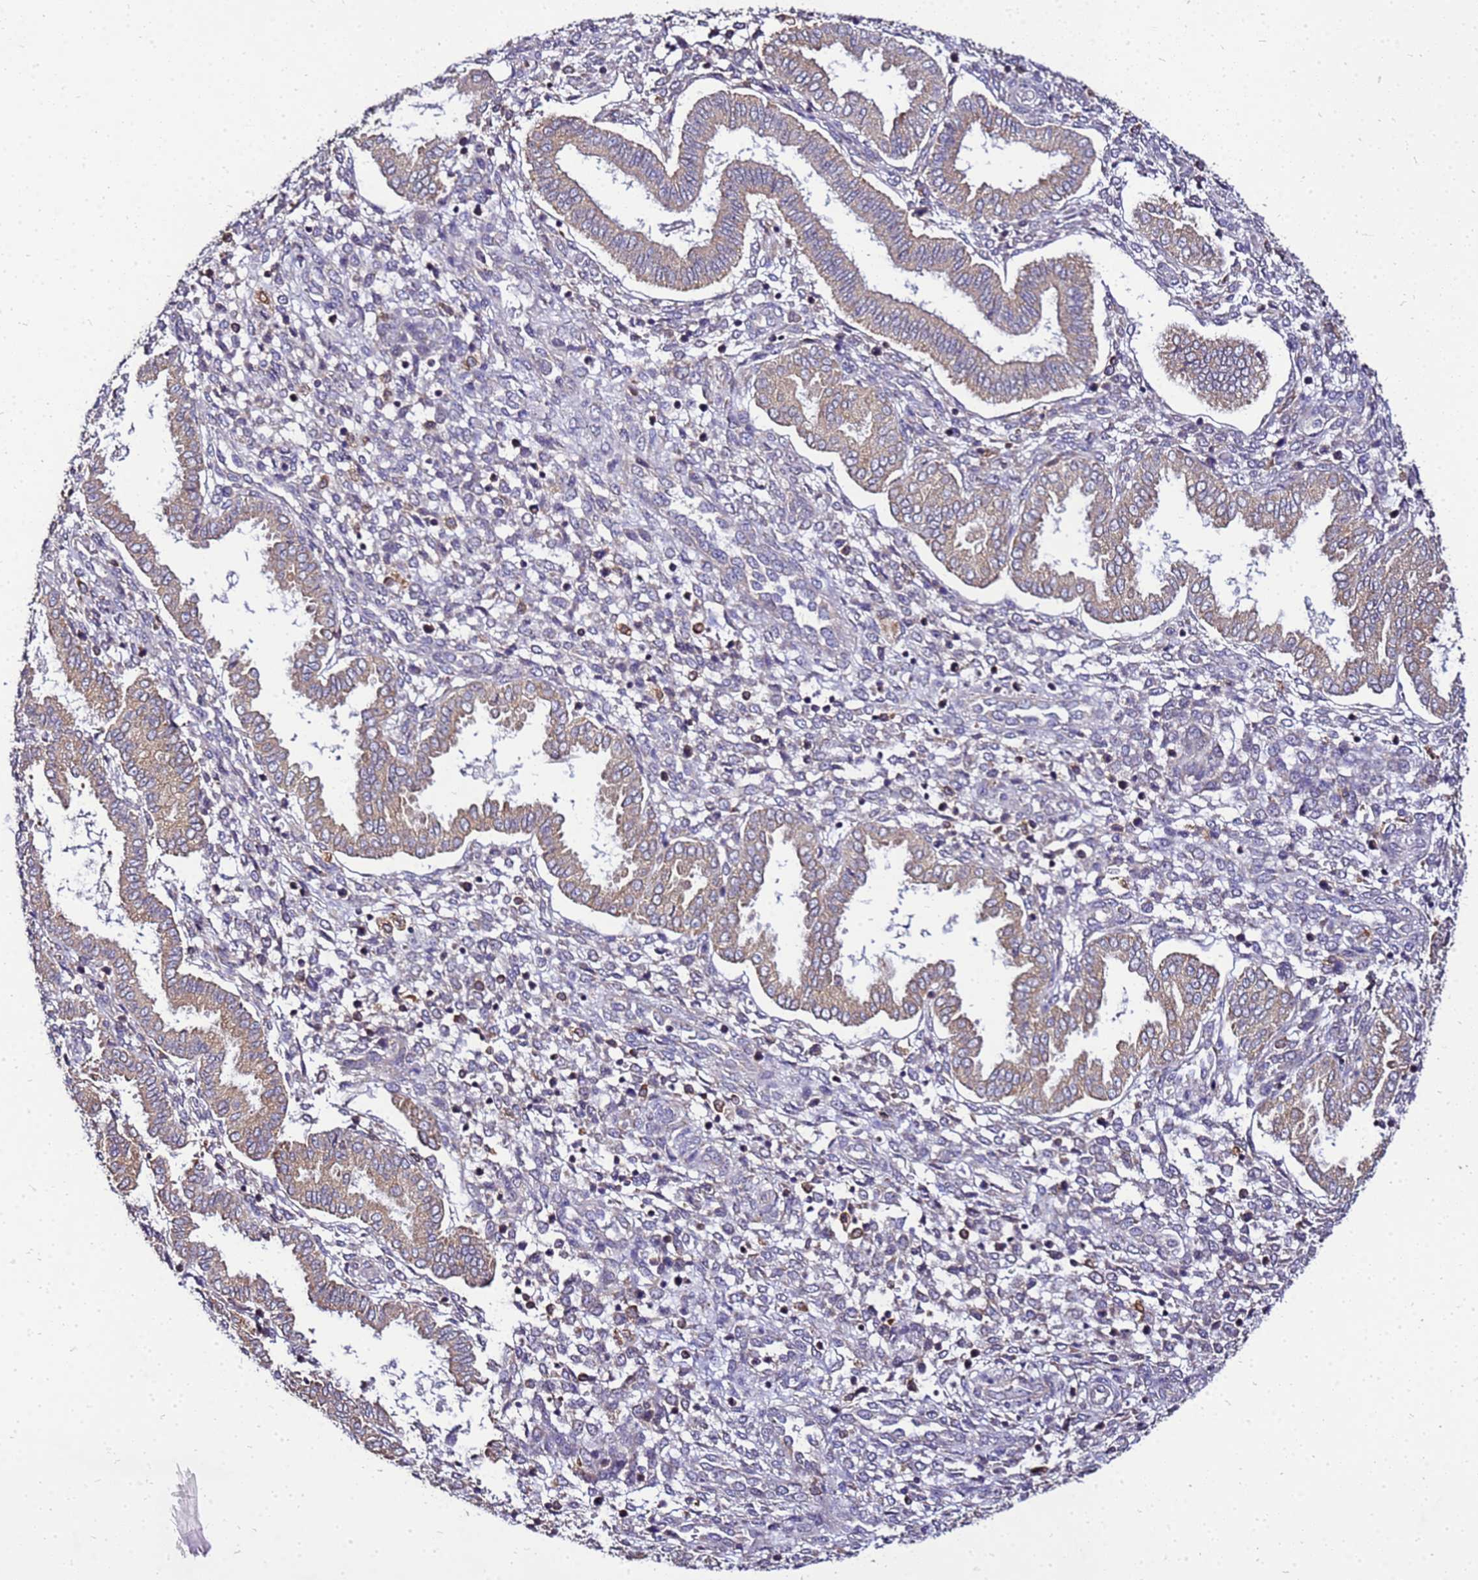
{"staining": {"intensity": "negative", "quantity": "none", "location": "none"}, "tissue": "endometrium", "cell_type": "Cells in endometrial stroma", "image_type": "normal", "snomed": [{"axis": "morphology", "description": "Normal tissue, NOS"}, {"axis": "topography", "description": "Endometrium"}], "caption": "The IHC photomicrograph has no significant staining in cells in endometrial stroma of endometrium. (Immunohistochemistry (ihc), brightfield microscopy, high magnification).", "gene": "ADPGK", "patient": {"sex": "female", "age": 24}}